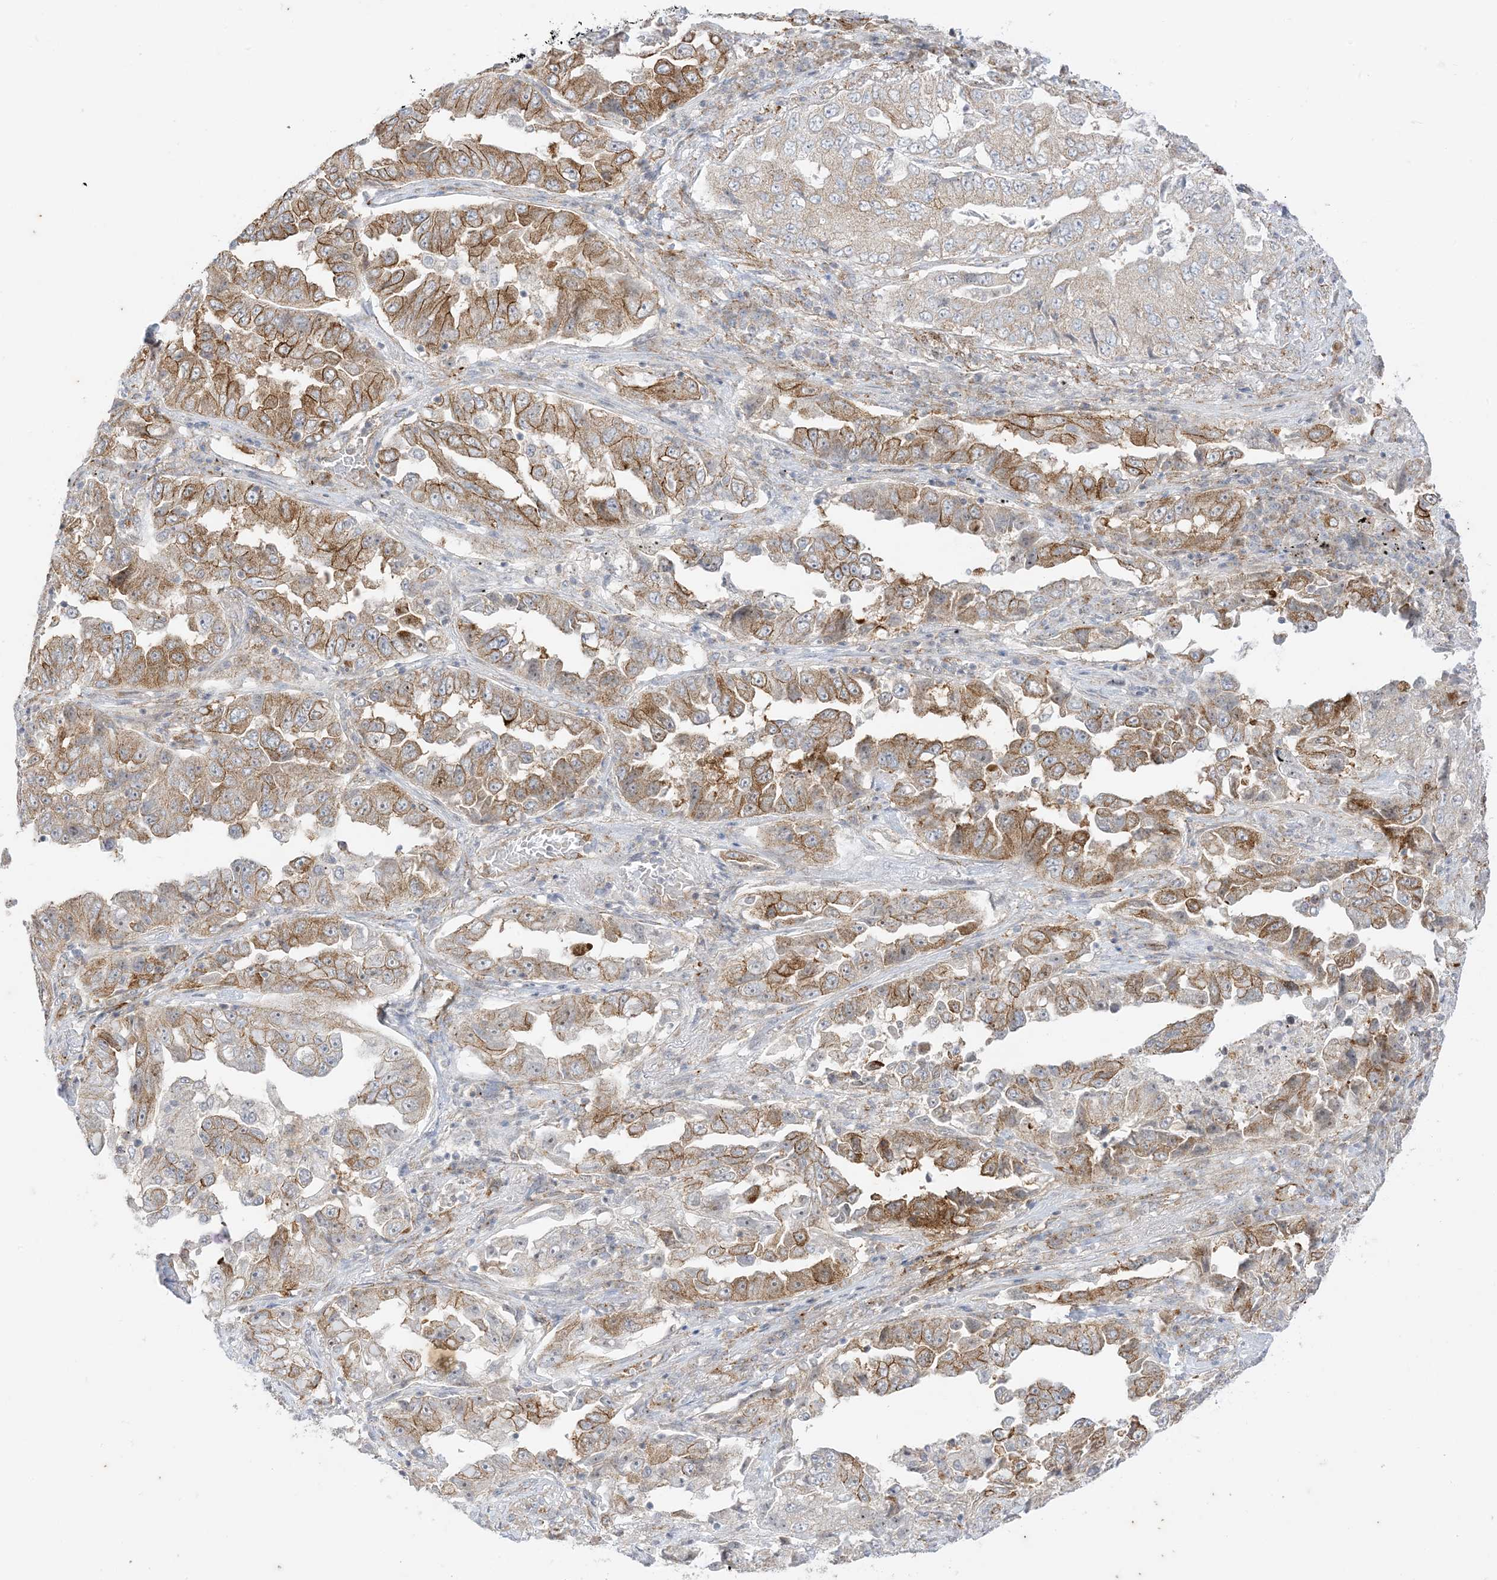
{"staining": {"intensity": "moderate", "quantity": ">75%", "location": "cytoplasmic/membranous"}, "tissue": "lung cancer", "cell_type": "Tumor cells", "image_type": "cancer", "snomed": [{"axis": "morphology", "description": "Adenocarcinoma, NOS"}, {"axis": "topography", "description": "Lung"}], "caption": "A high-resolution image shows IHC staining of lung cancer, which exhibits moderate cytoplasmic/membranous expression in about >75% of tumor cells. The staining was performed using DAB (3,3'-diaminobenzidine) to visualize the protein expression in brown, while the nuclei were stained in blue with hematoxylin (Magnification: 20x).", "gene": "RAC1", "patient": {"sex": "female", "age": 51}}